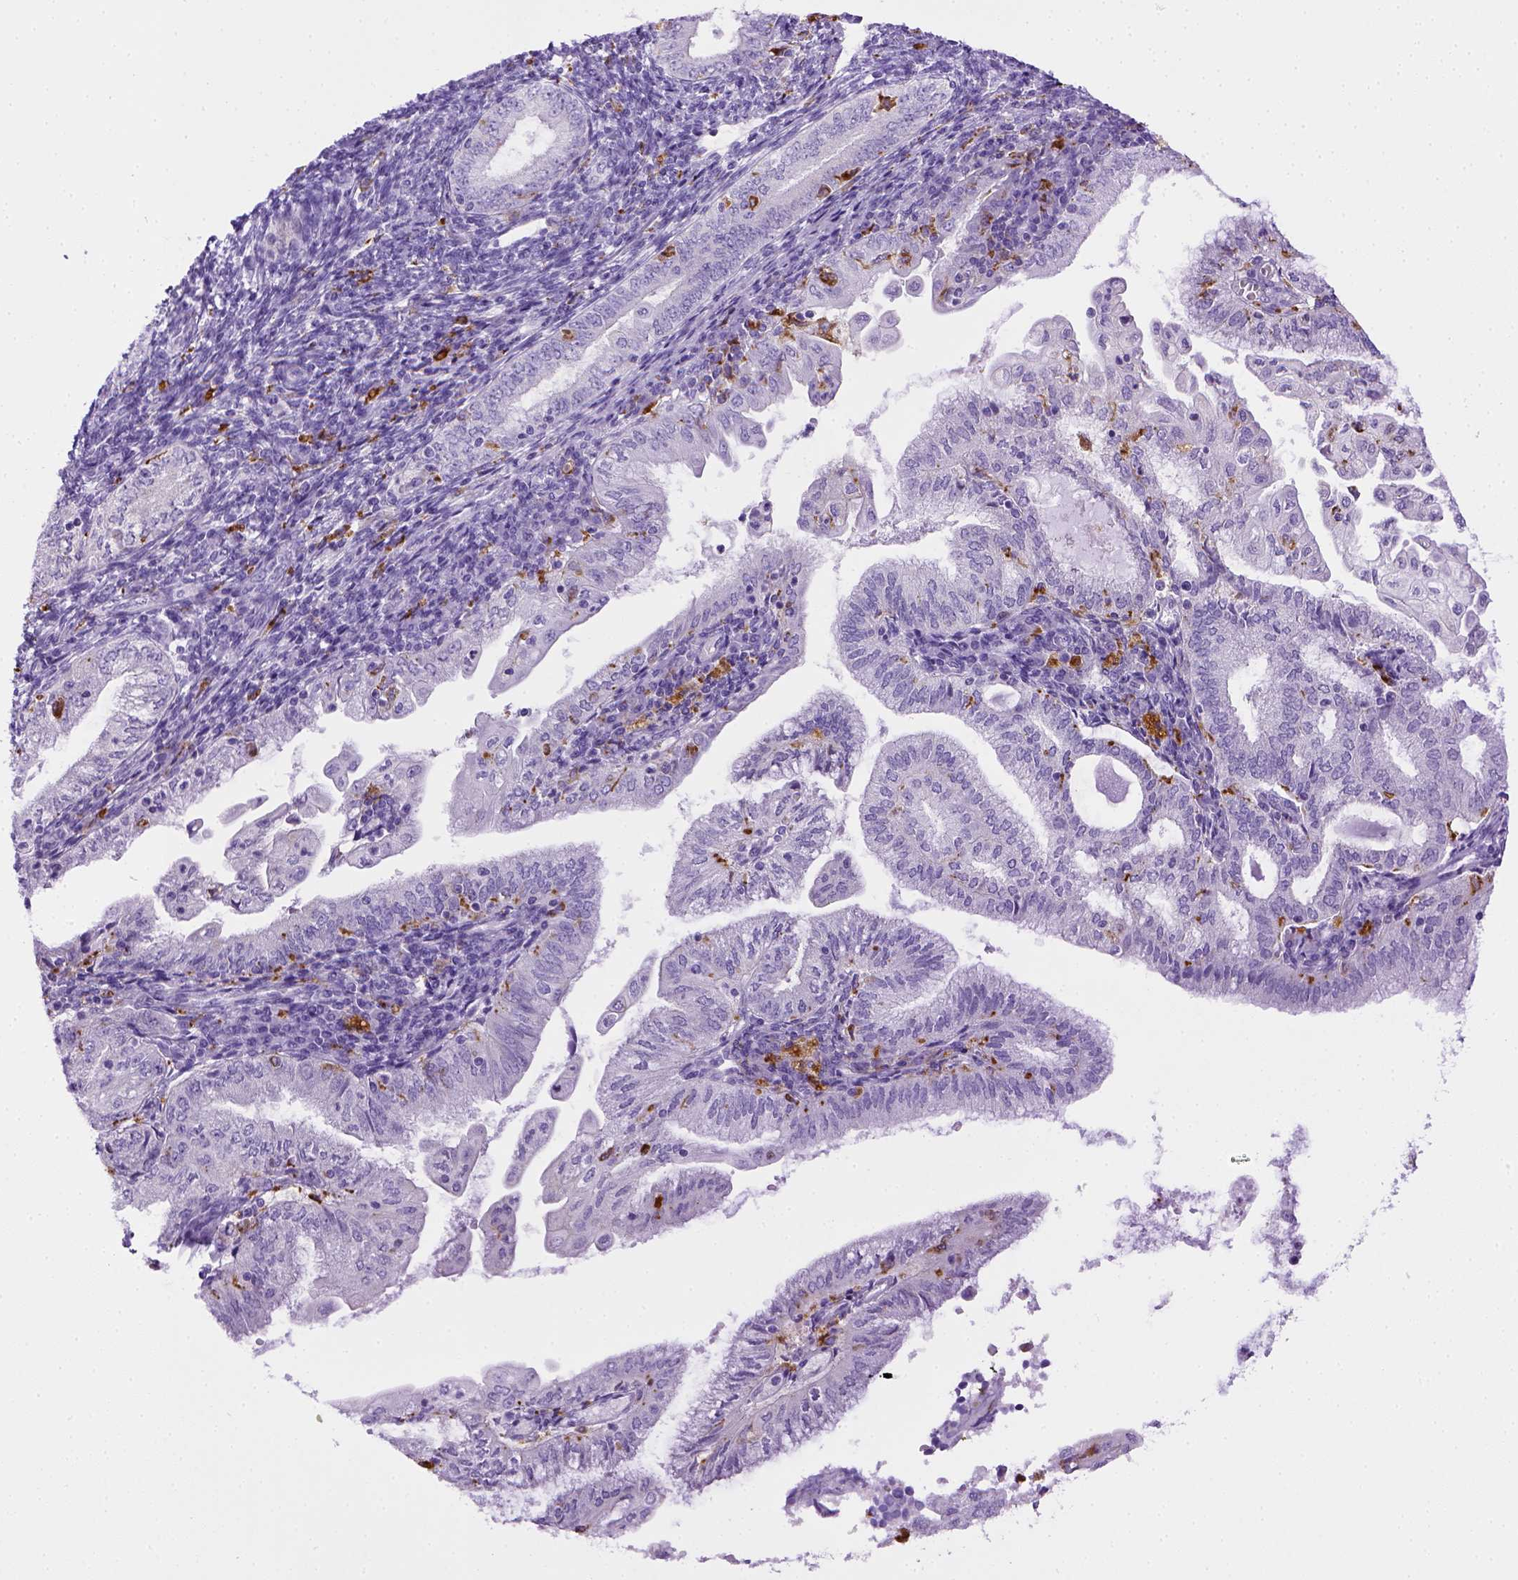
{"staining": {"intensity": "negative", "quantity": "none", "location": "none"}, "tissue": "endometrial cancer", "cell_type": "Tumor cells", "image_type": "cancer", "snomed": [{"axis": "morphology", "description": "Adenocarcinoma, NOS"}, {"axis": "topography", "description": "Endometrium"}], "caption": "Tumor cells show no significant expression in endometrial cancer. The staining is performed using DAB brown chromogen with nuclei counter-stained in using hematoxylin.", "gene": "CD68", "patient": {"sex": "female", "age": 55}}